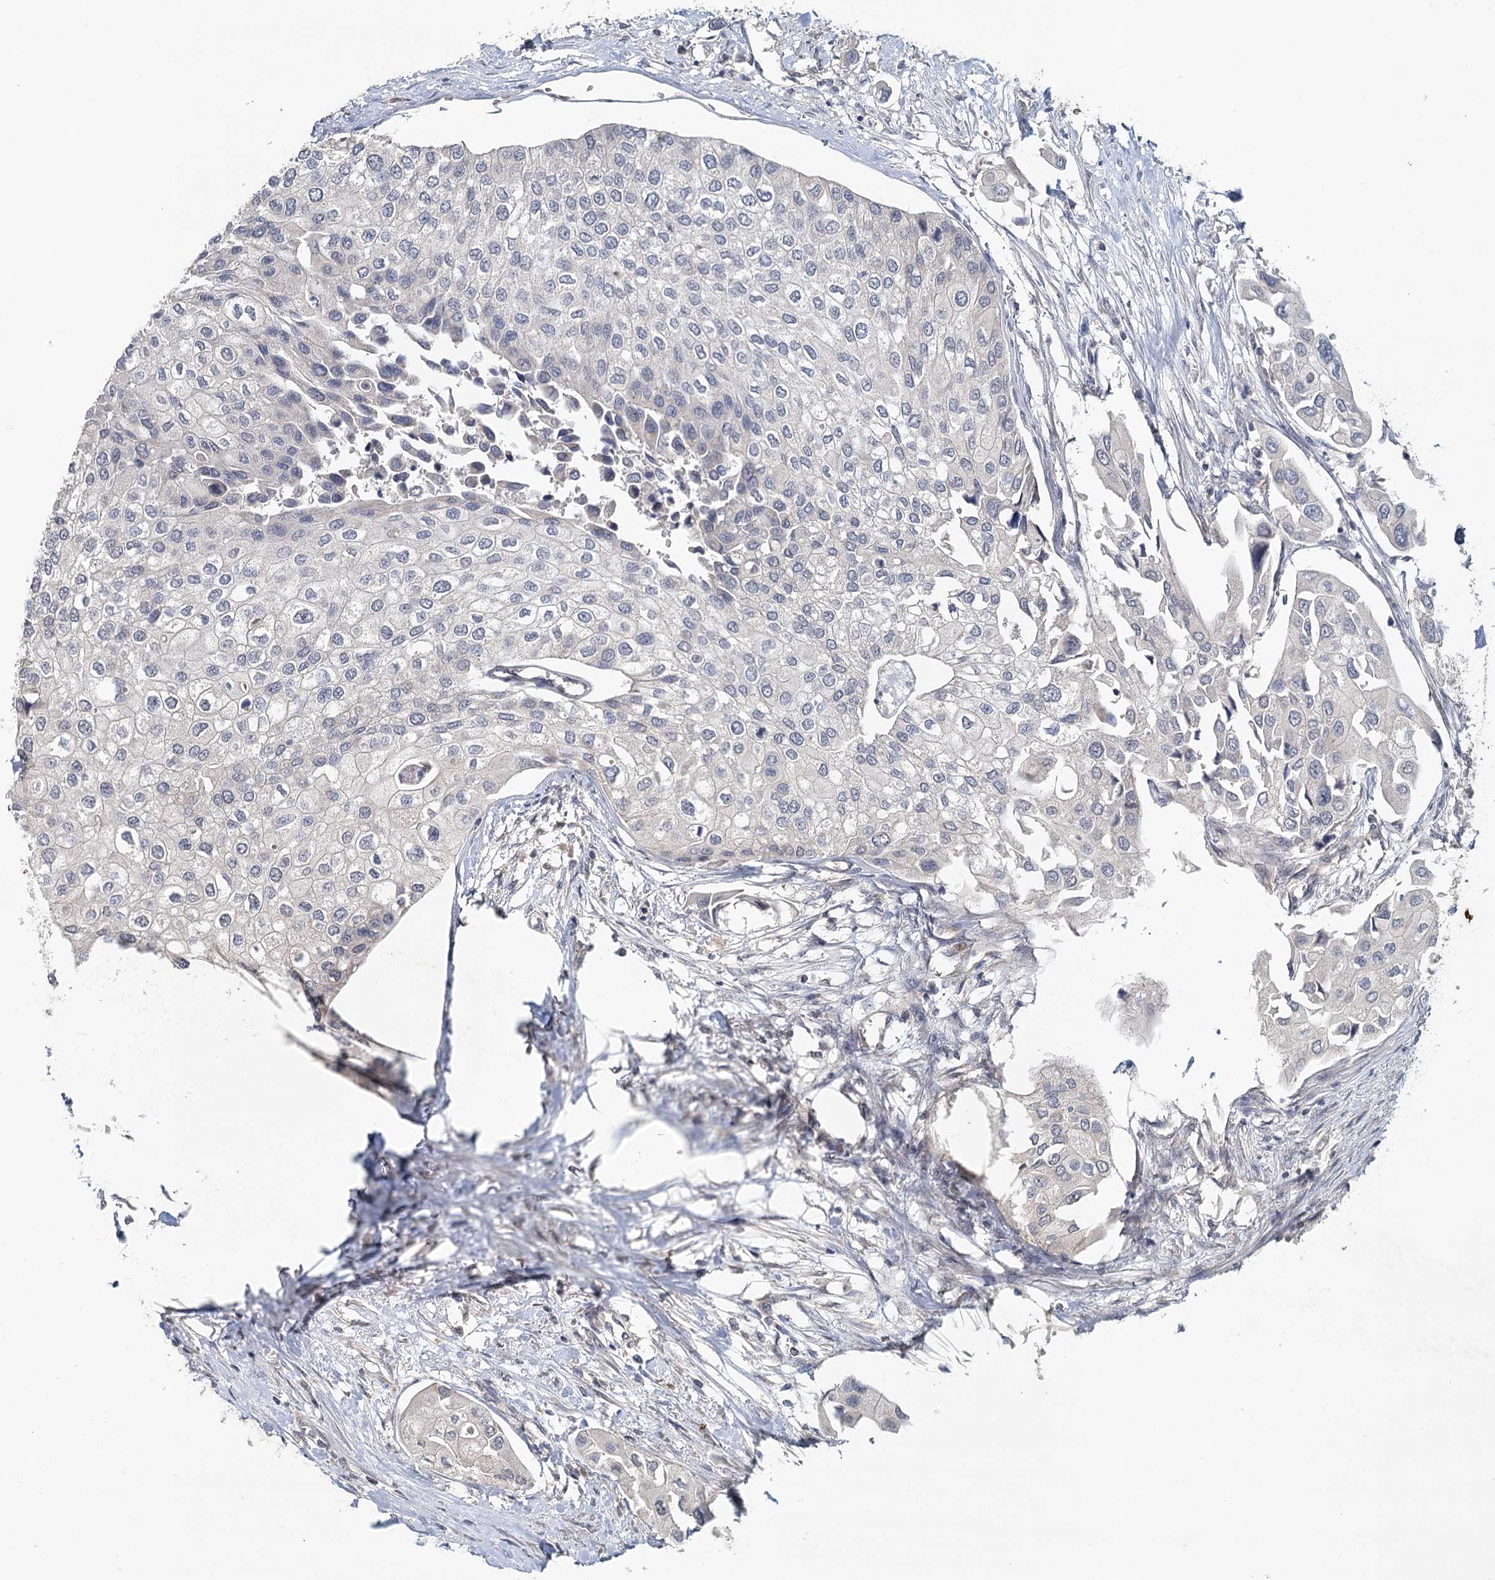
{"staining": {"intensity": "negative", "quantity": "none", "location": "none"}, "tissue": "urothelial cancer", "cell_type": "Tumor cells", "image_type": "cancer", "snomed": [{"axis": "morphology", "description": "Urothelial carcinoma, High grade"}, {"axis": "topography", "description": "Urinary bladder"}], "caption": "The micrograph displays no significant expression in tumor cells of high-grade urothelial carcinoma.", "gene": "SYNPO", "patient": {"sex": "male", "age": 64}}